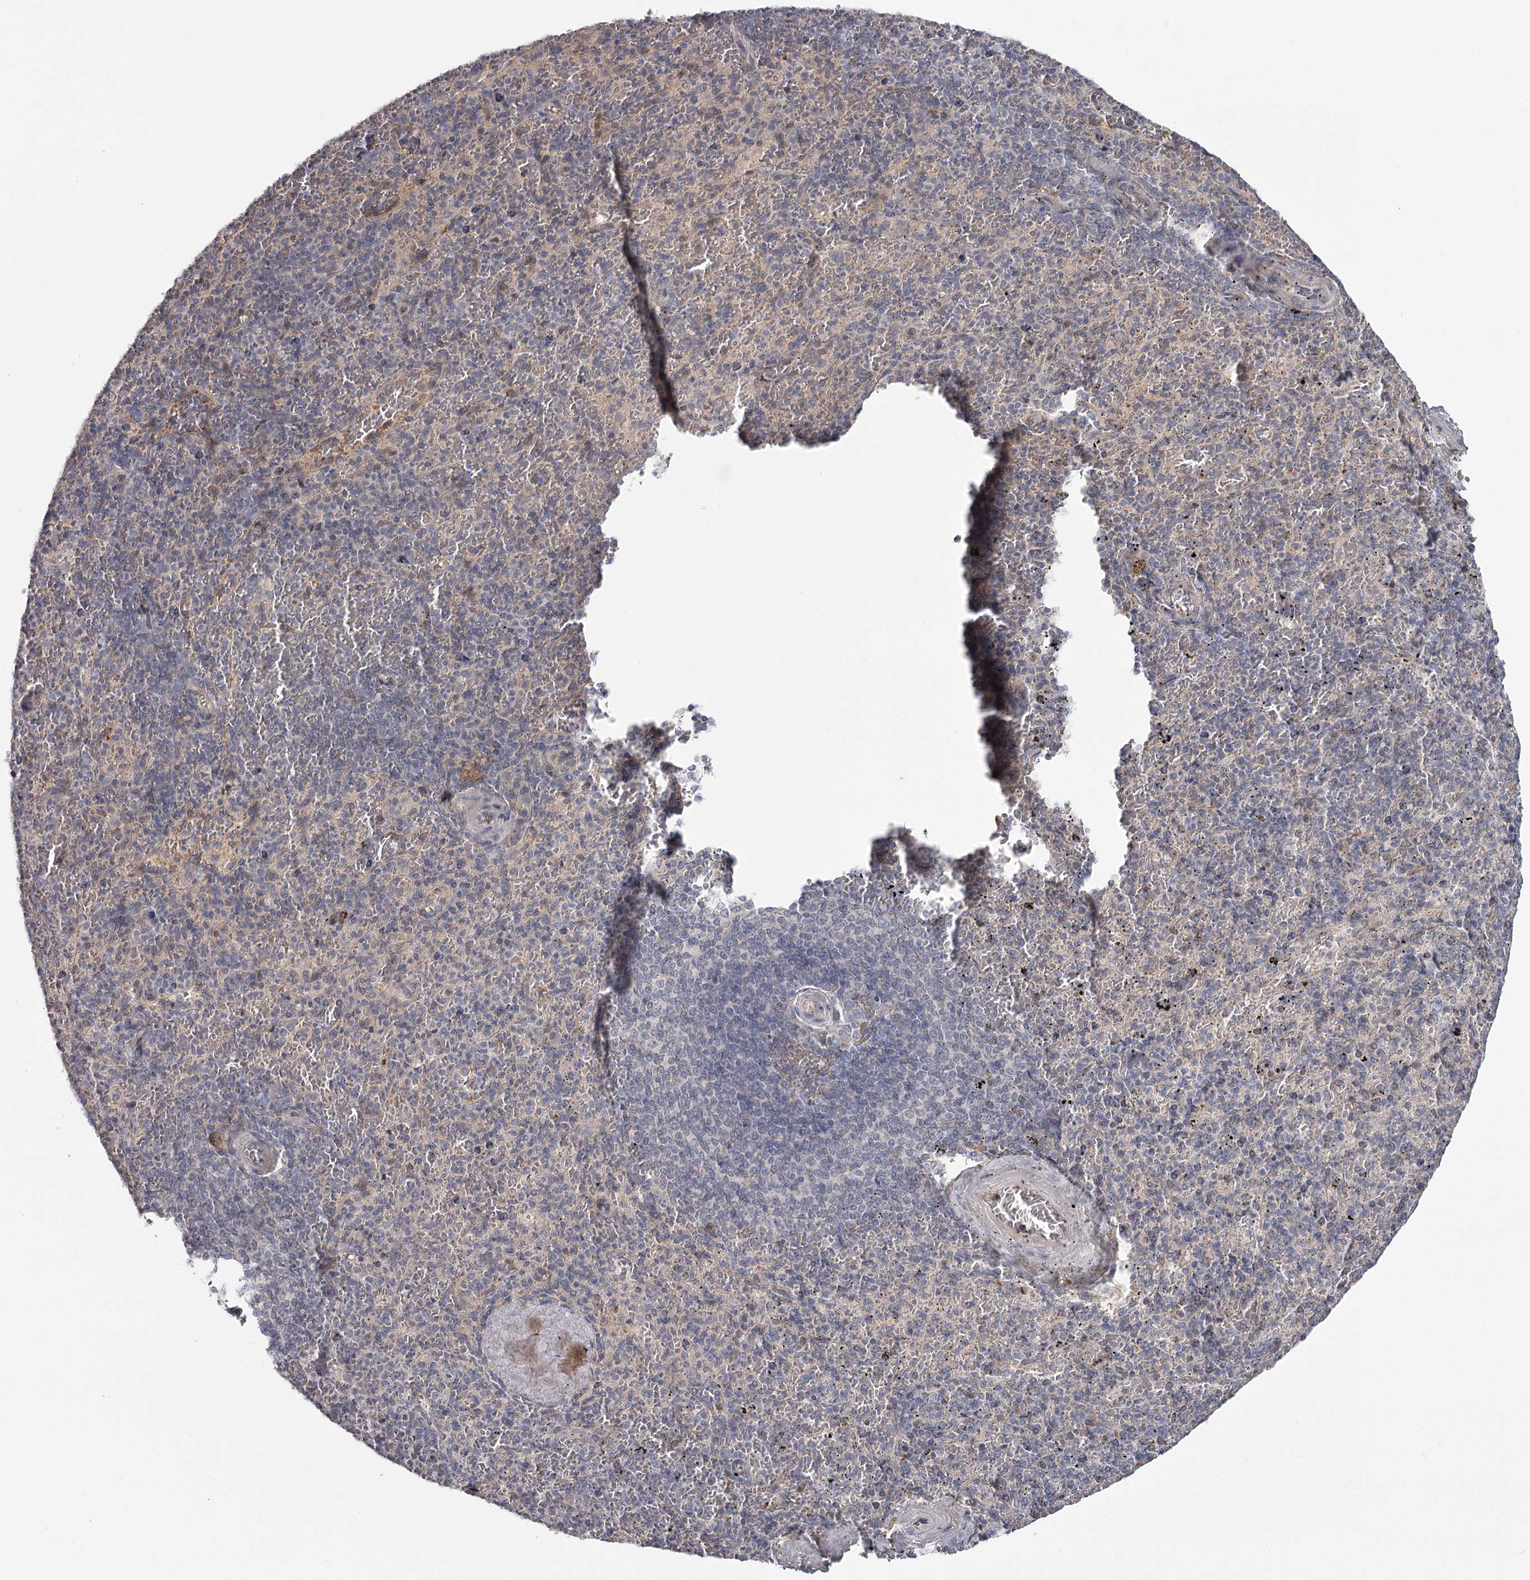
{"staining": {"intensity": "weak", "quantity": "<25%", "location": "cytoplasmic/membranous"}, "tissue": "spleen", "cell_type": "Cells in red pulp", "image_type": "normal", "snomed": [{"axis": "morphology", "description": "Normal tissue, NOS"}, {"axis": "topography", "description": "Spleen"}], "caption": "Cells in red pulp are negative for protein expression in benign human spleen. (DAB (3,3'-diaminobenzidine) IHC, high magnification).", "gene": "DHRS9", "patient": {"sex": "male", "age": 82}}